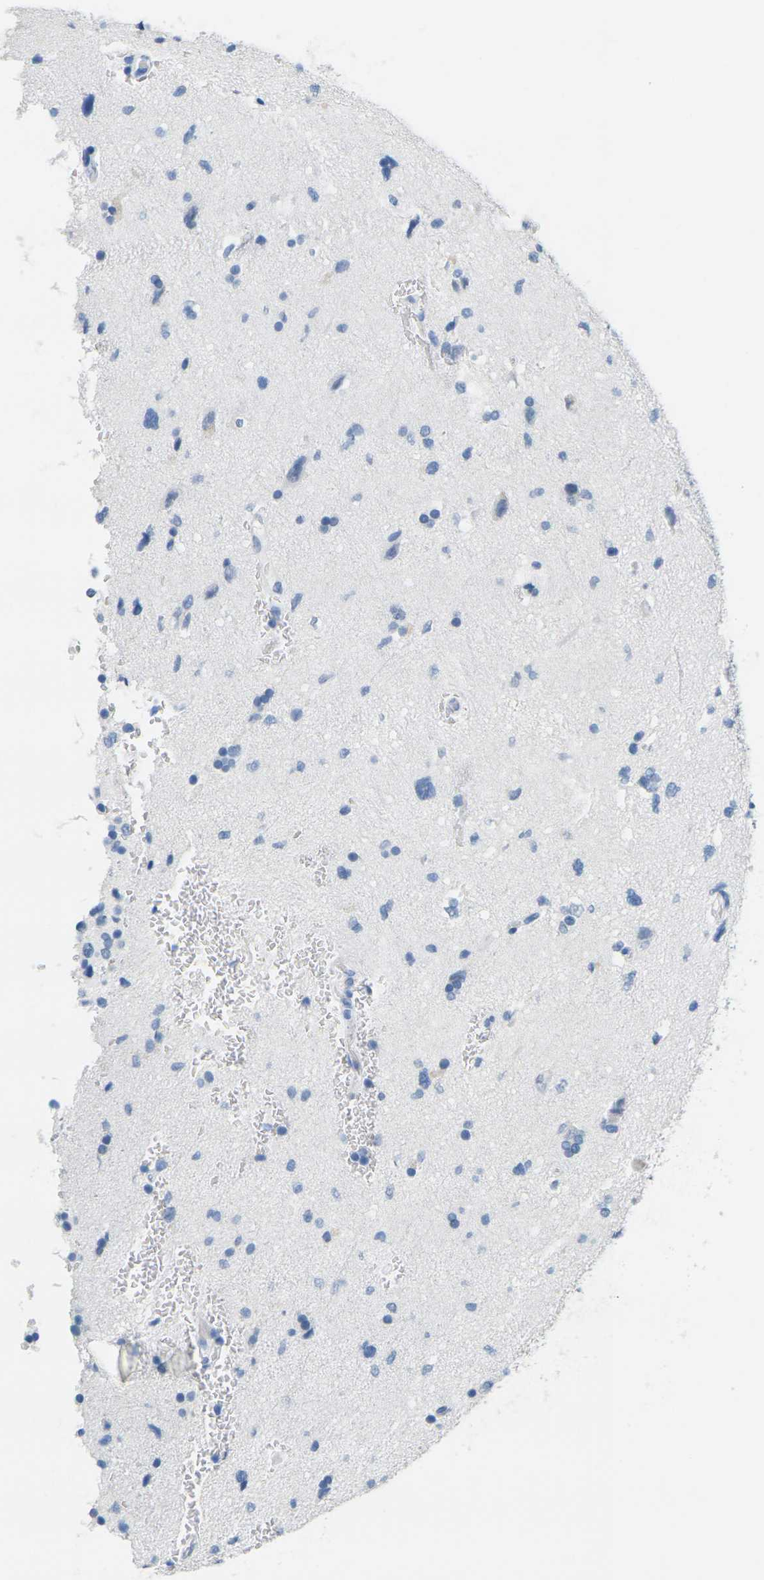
{"staining": {"intensity": "negative", "quantity": "none", "location": "none"}, "tissue": "glioma", "cell_type": "Tumor cells", "image_type": "cancer", "snomed": [{"axis": "morphology", "description": "Glioma, malignant, Low grade"}, {"axis": "topography", "description": "Brain"}], "caption": "An image of human malignant low-grade glioma is negative for staining in tumor cells.", "gene": "CTAG1A", "patient": {"sex": "female", "age": 37}}